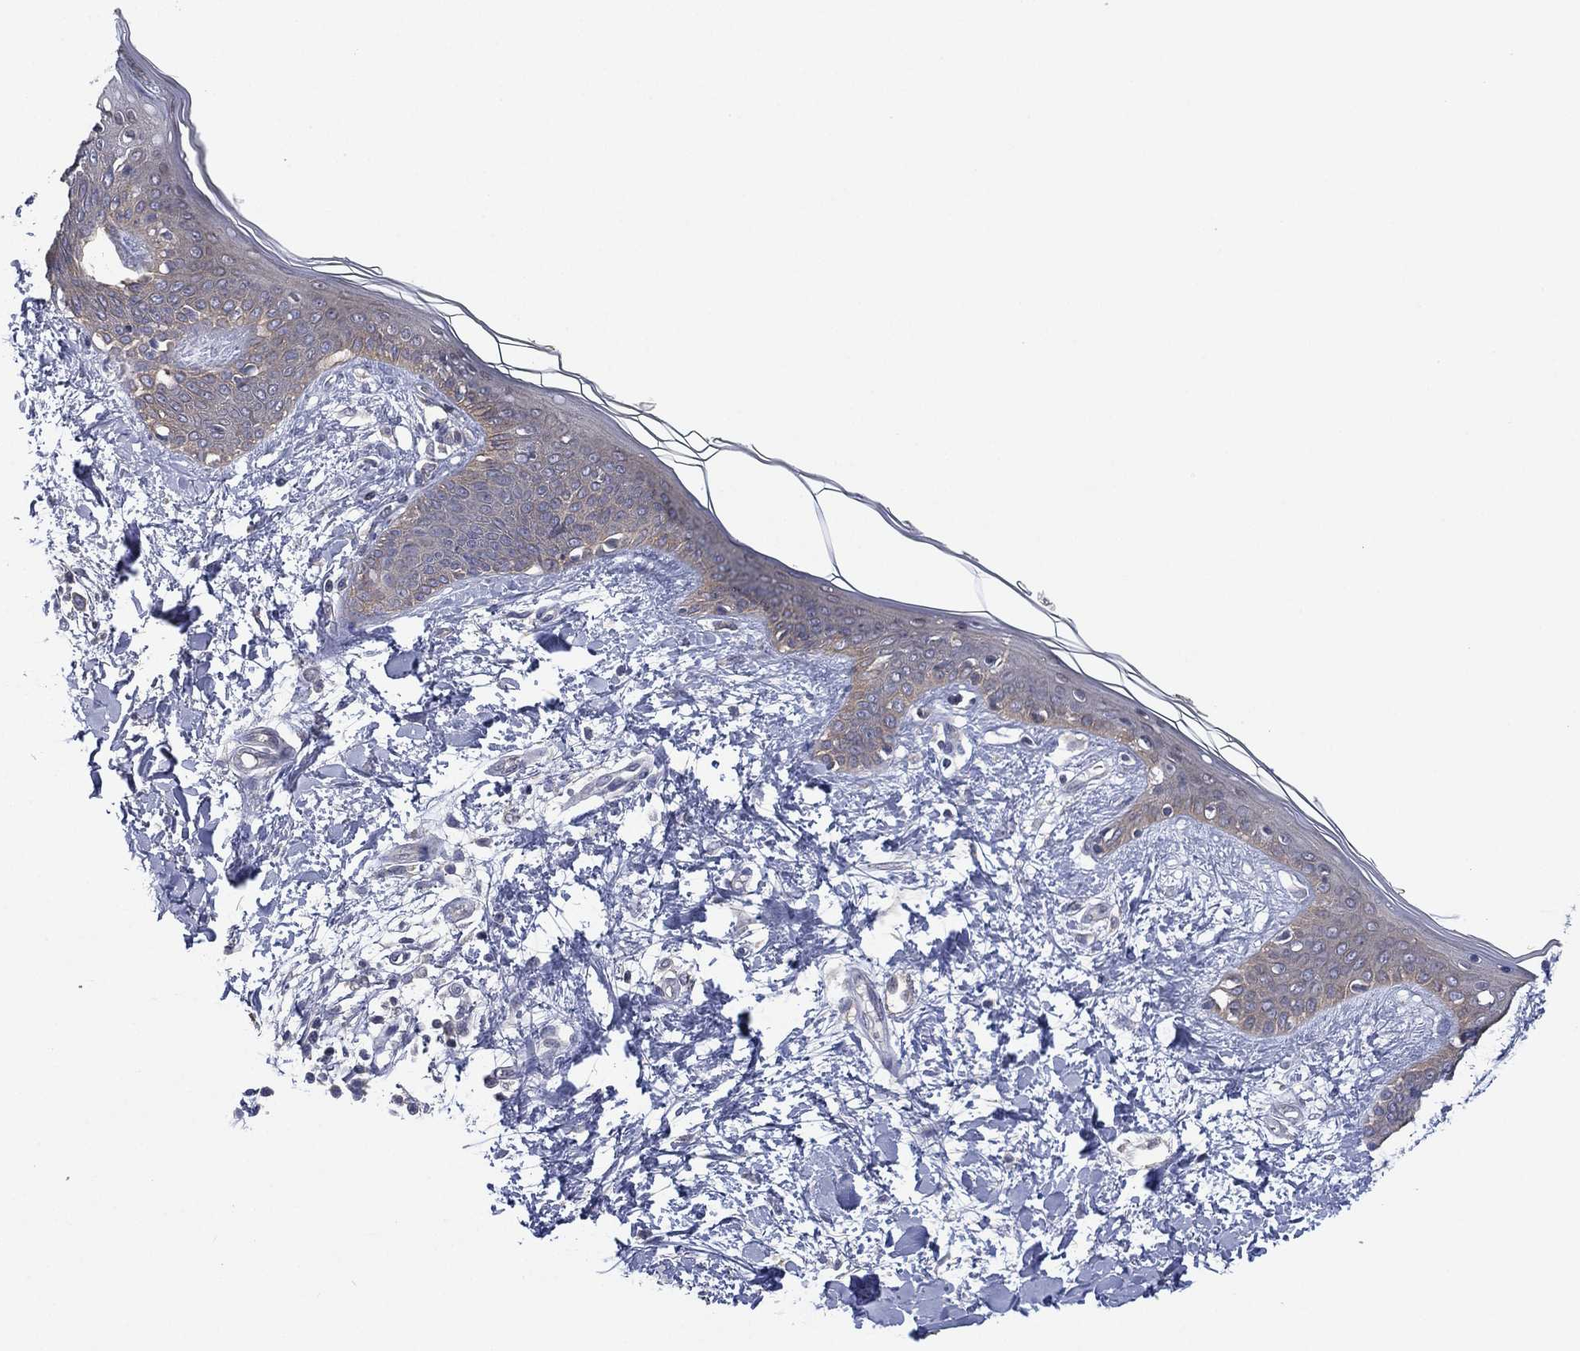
{"staining": {"intensity": "negative", "quantity": "none", "location": "none"}, "tissue": "skin", "cell_type": "Fibroblasts", "image_type": "normal", "snomed": [{"axis": "morphology", "description": "Normal tissue, NOS"}, {"axis": "topography", "description": "Skin"}], "caption": "Human skin stained for a protein using immunohistochemistry shows no positivity in fibroblasts.", "gene": "MPP7", "patient": {"sex": "female", "age": 34}}